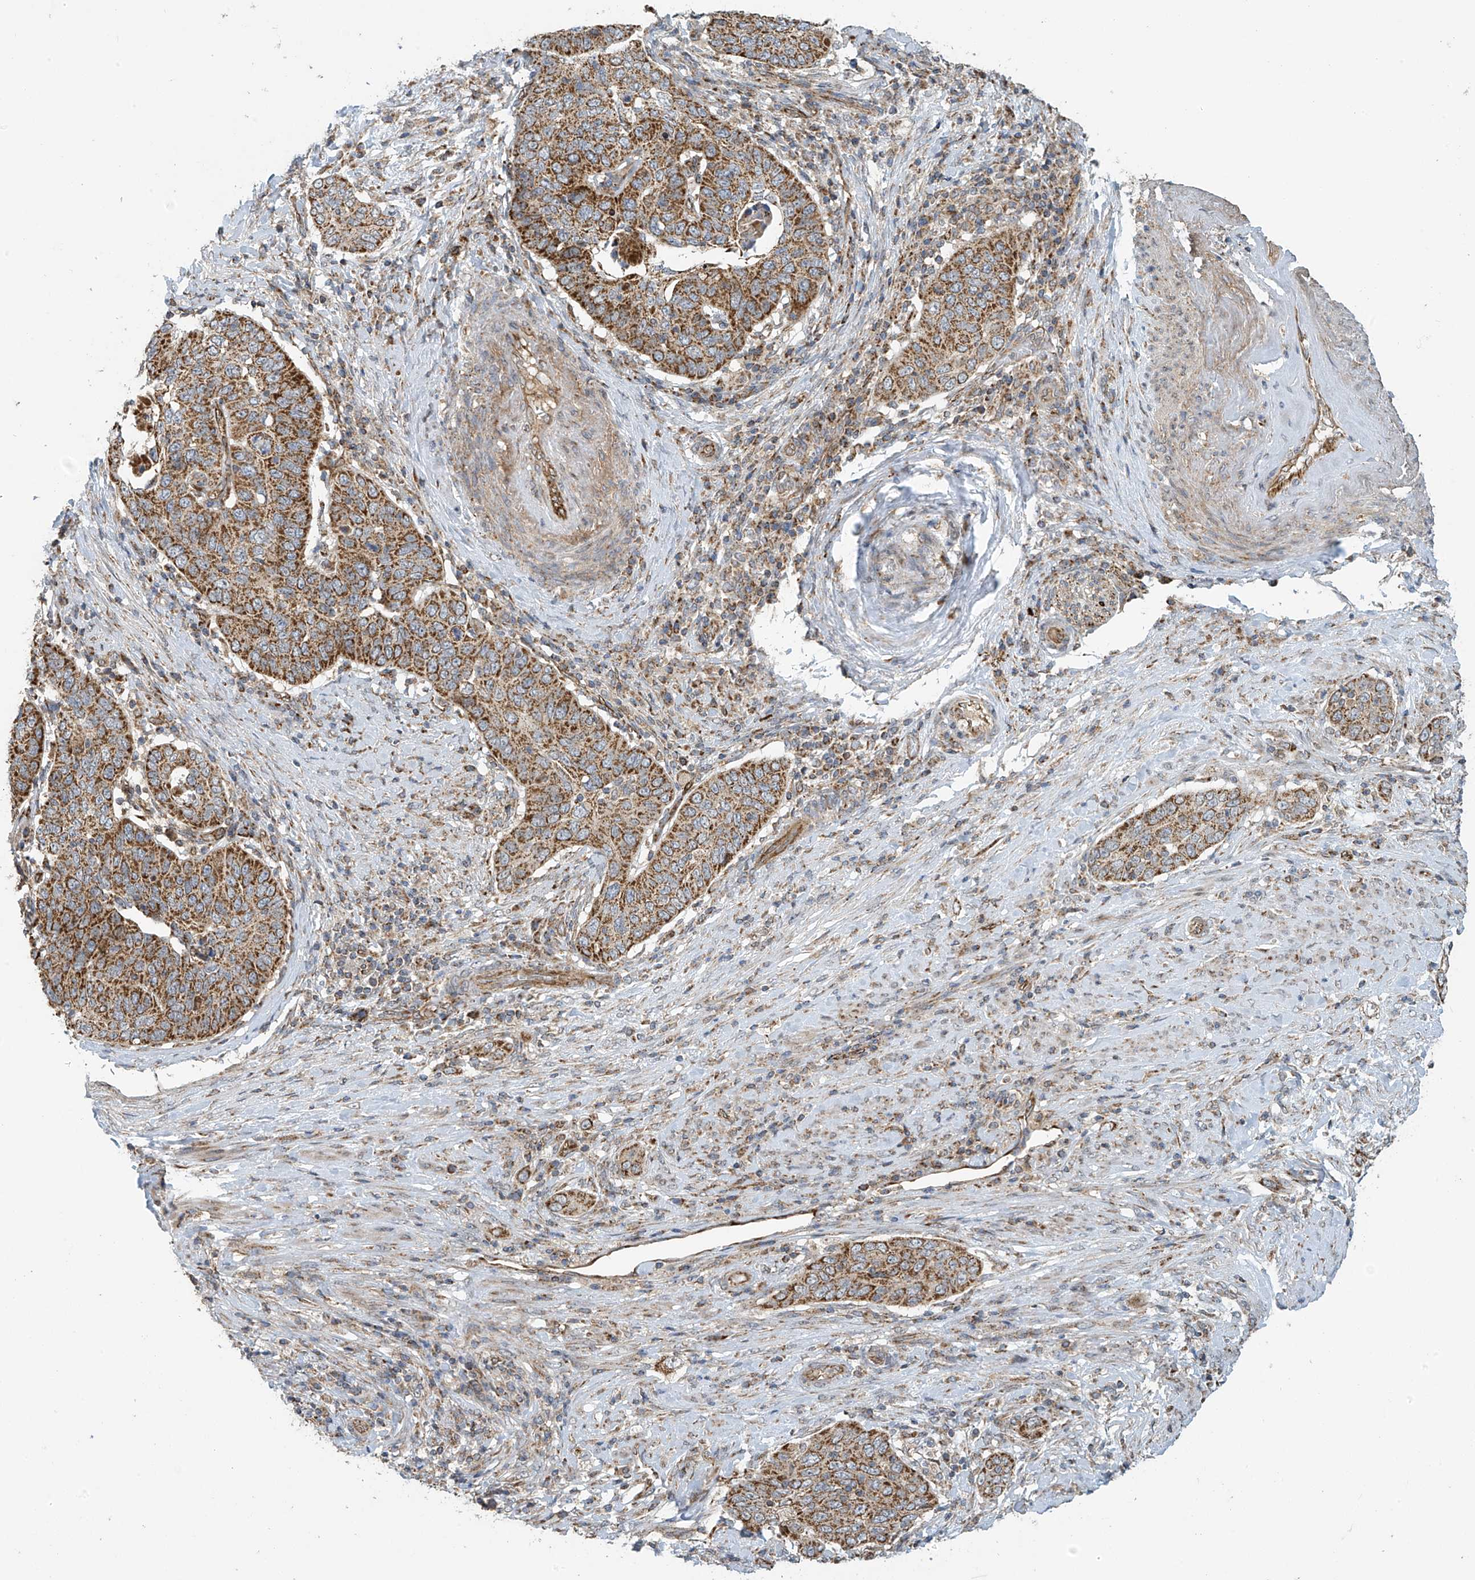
{"staining": {"intensity": "moderate", "quantity": ">75%", "location": "cytoplasmic/membranous"}, "tissue": "cervical cancer", "cell_type": "Tumor cells", "image_type": "cancer", "snomed": [{"axis": "morphology", "description": "Squamous cell carcinoma, NOS"}, {"axis": "topography", "description": "Cervix"}], "caption": "A micrograph of human cervical squamous cell carcinoma stained for a protein exhibits moderate cytoplasmic/membranous brown staining in tumor cells. The staining was performed using DAB, with brown indicating positive protein expression. Nuclei are stained blue with hematoxylin.", "gene": "METTL6", "patient": {"sex": "female", "age": 60}}